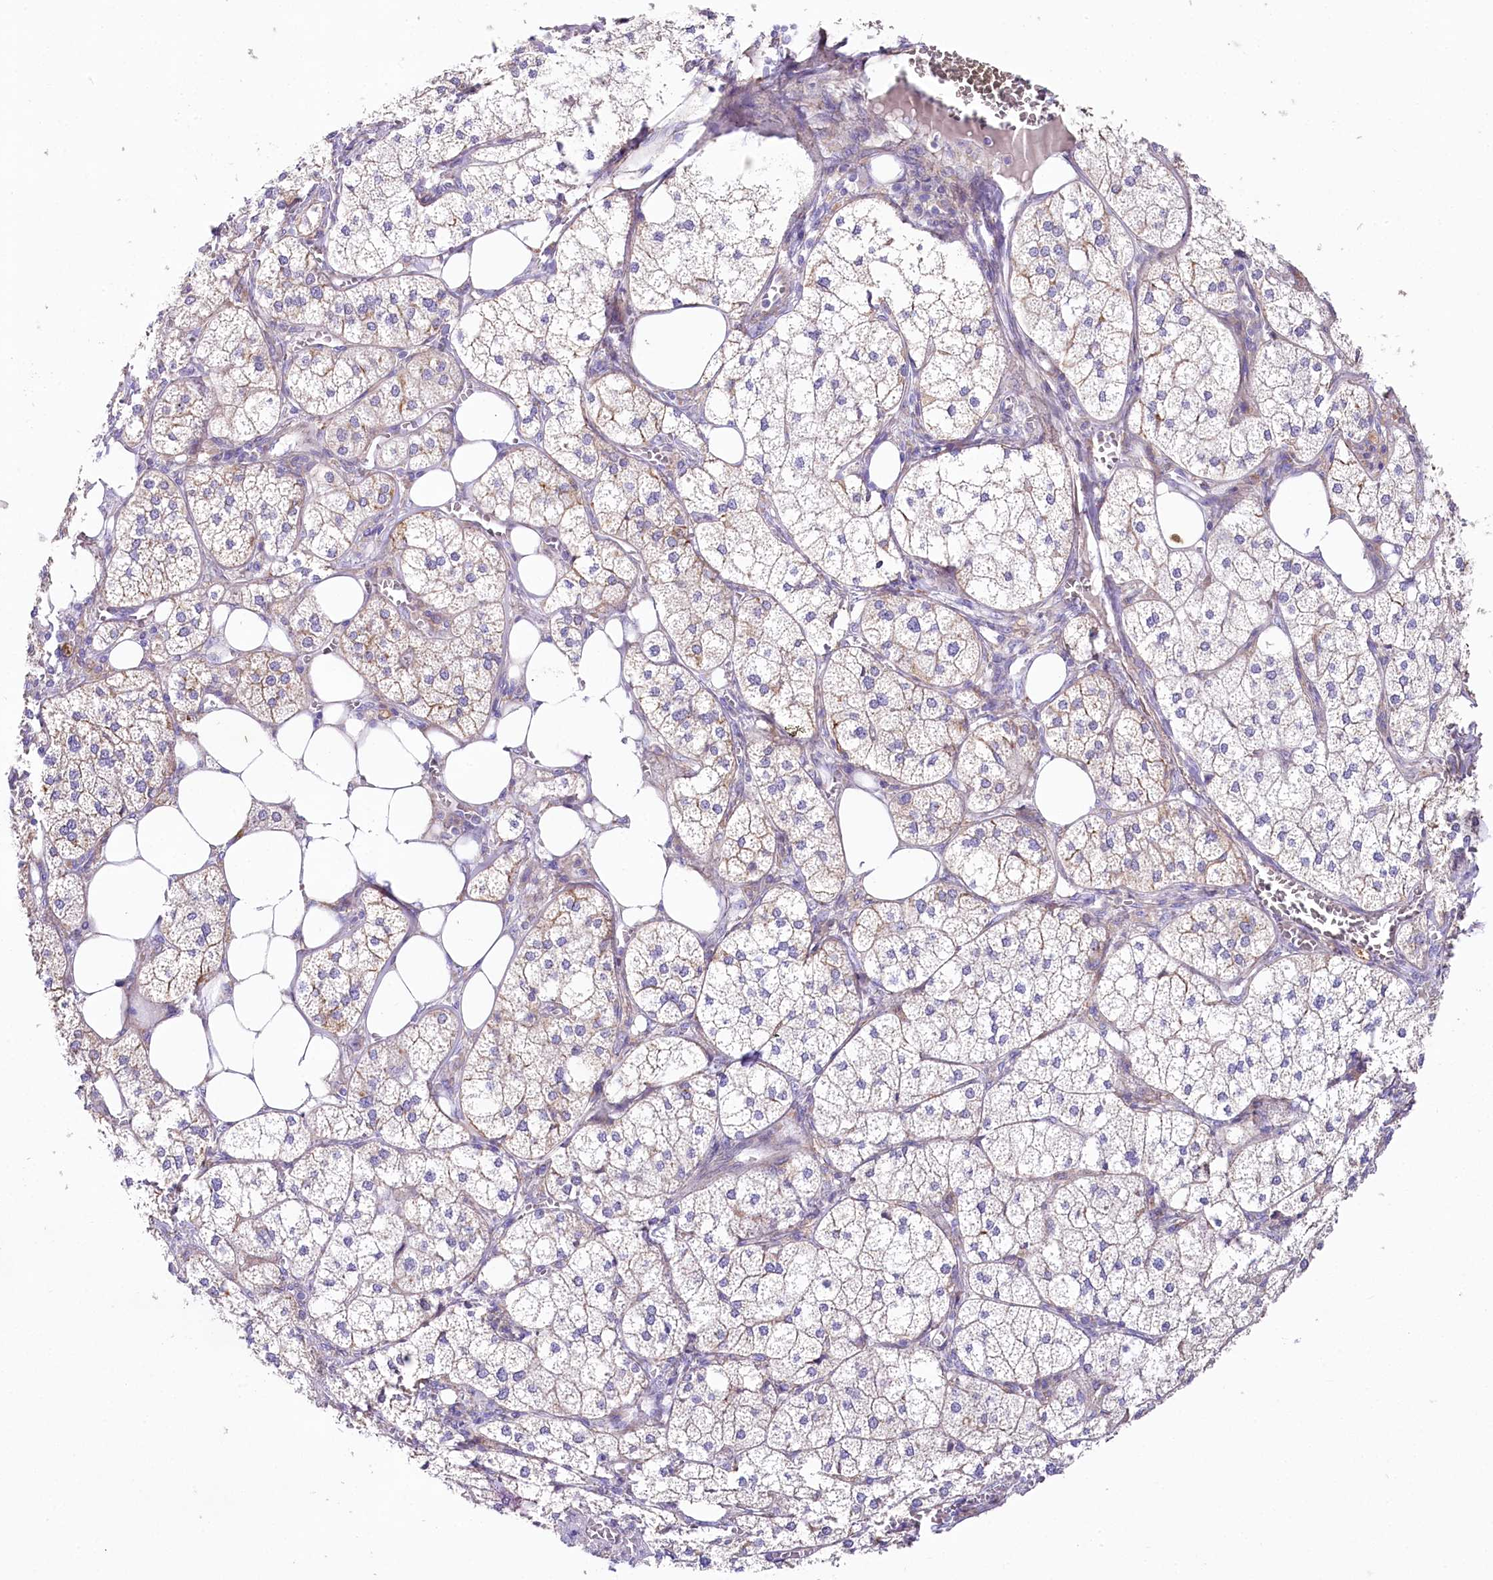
{"staining": {"intensity": "weak", "quantity": "25%-75%", "location": "cytoplasmic/membranous"}, "tissue": "adrenal gland", "cell_type": "Glandular cells", "image_type": "normal", "snomed": [{"axis": "morphology", "description": "Normal tissue, NOS"}, {"axis": "topography", "description": "Adrenal gland"}], "caption": "Brown immunohistochemical staining in normal human adrenal gland reveals weak cytoplasmic/membranous positivity in approximately 25%-75% of glandular cells.", "gene": "STX6", "patient": {"sex": "female", "age": 61}}